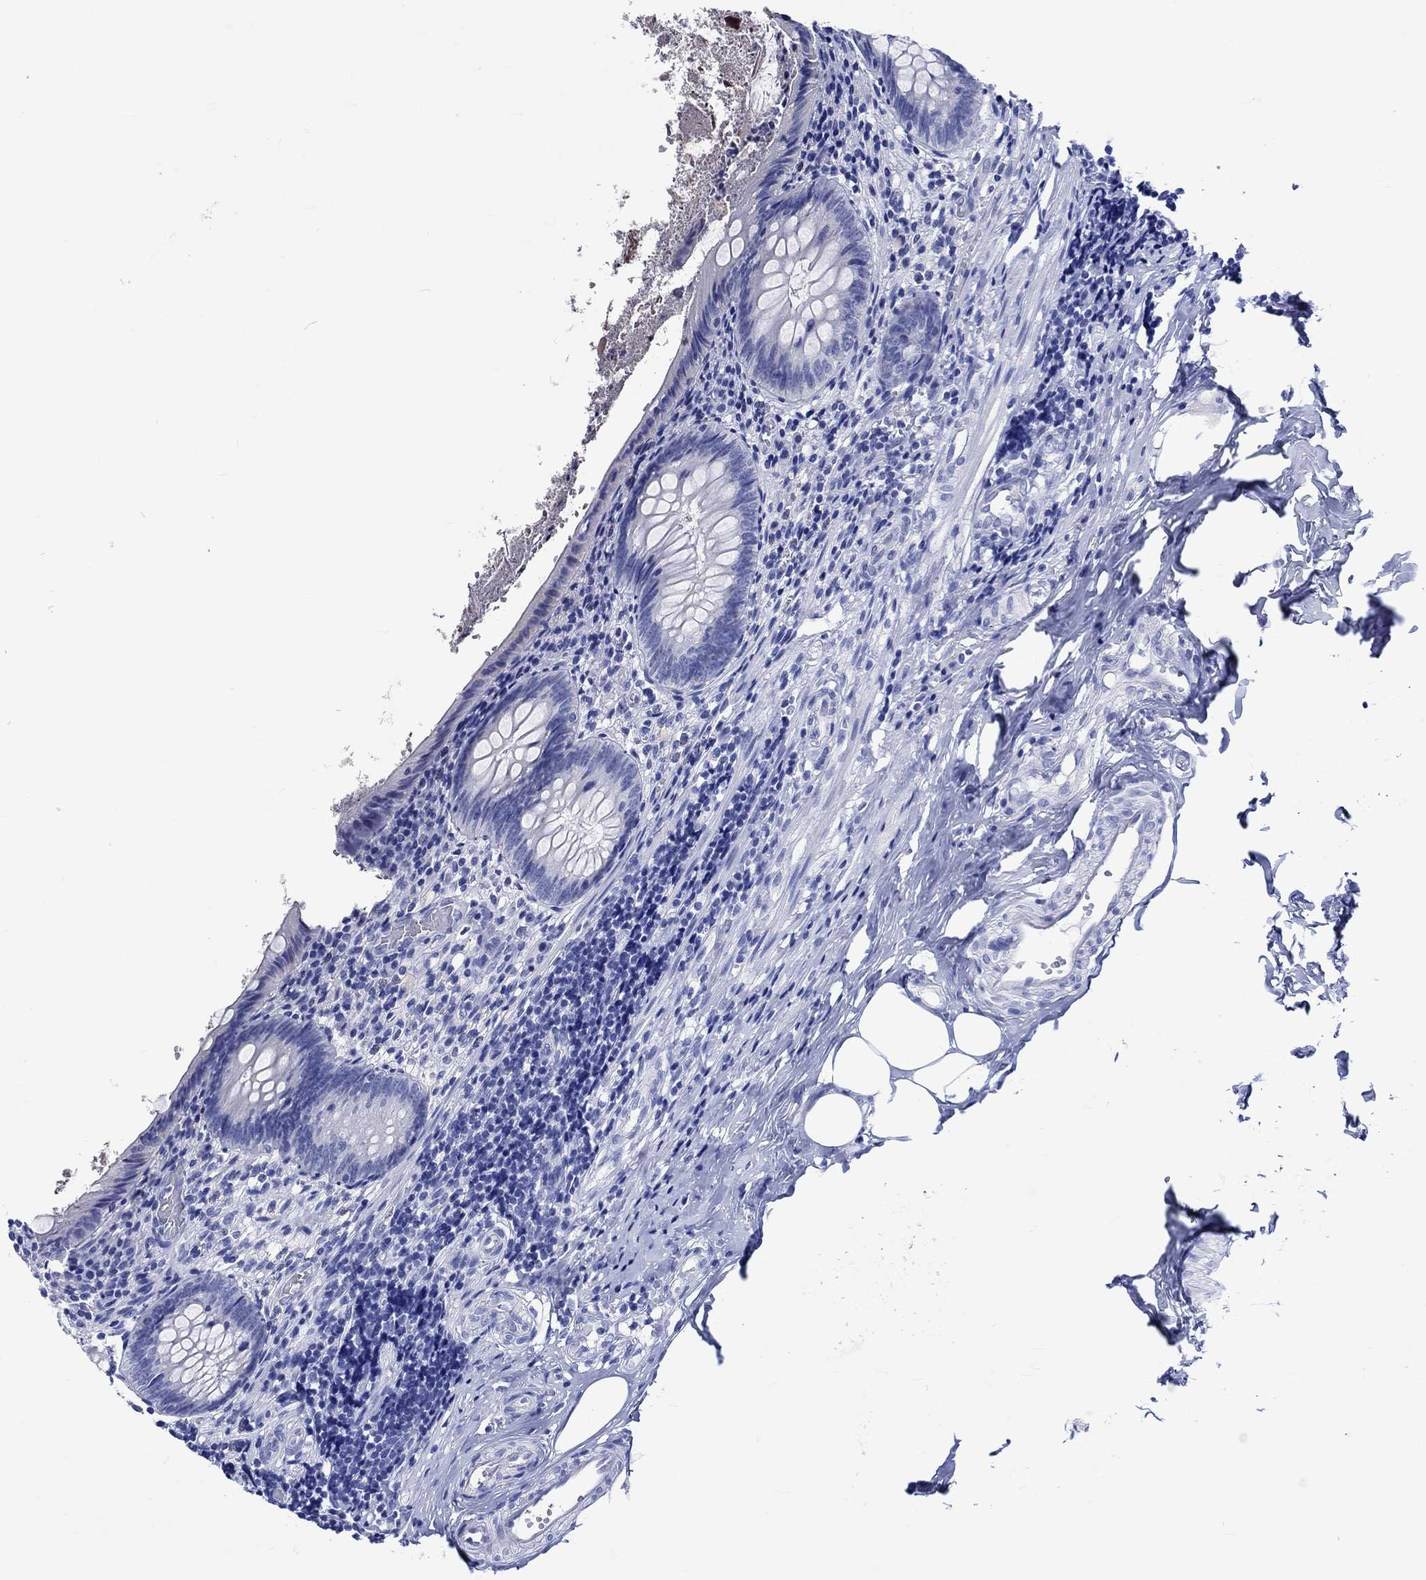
{"staining": {"intensity": "negative", "quantity": "none", "location": "none"}, "tissue": "appendix", "cell_type": "Glandular cells", "image_type": "normal", "snomed": [{"axis": "morphology", "description": "Normal tissue, NOS"}, {"axis": "topography", "description": "Appendix"}], "caption": "High power microscopy histopathology image of an immunohistochemistry micrograph of benign appendix, revealing no significant staining in glandular cells. (DAB IHC with hematoxylin counter stain).", "gene": "KLHL33", "patient": {"sex": "female", "age": 23}}